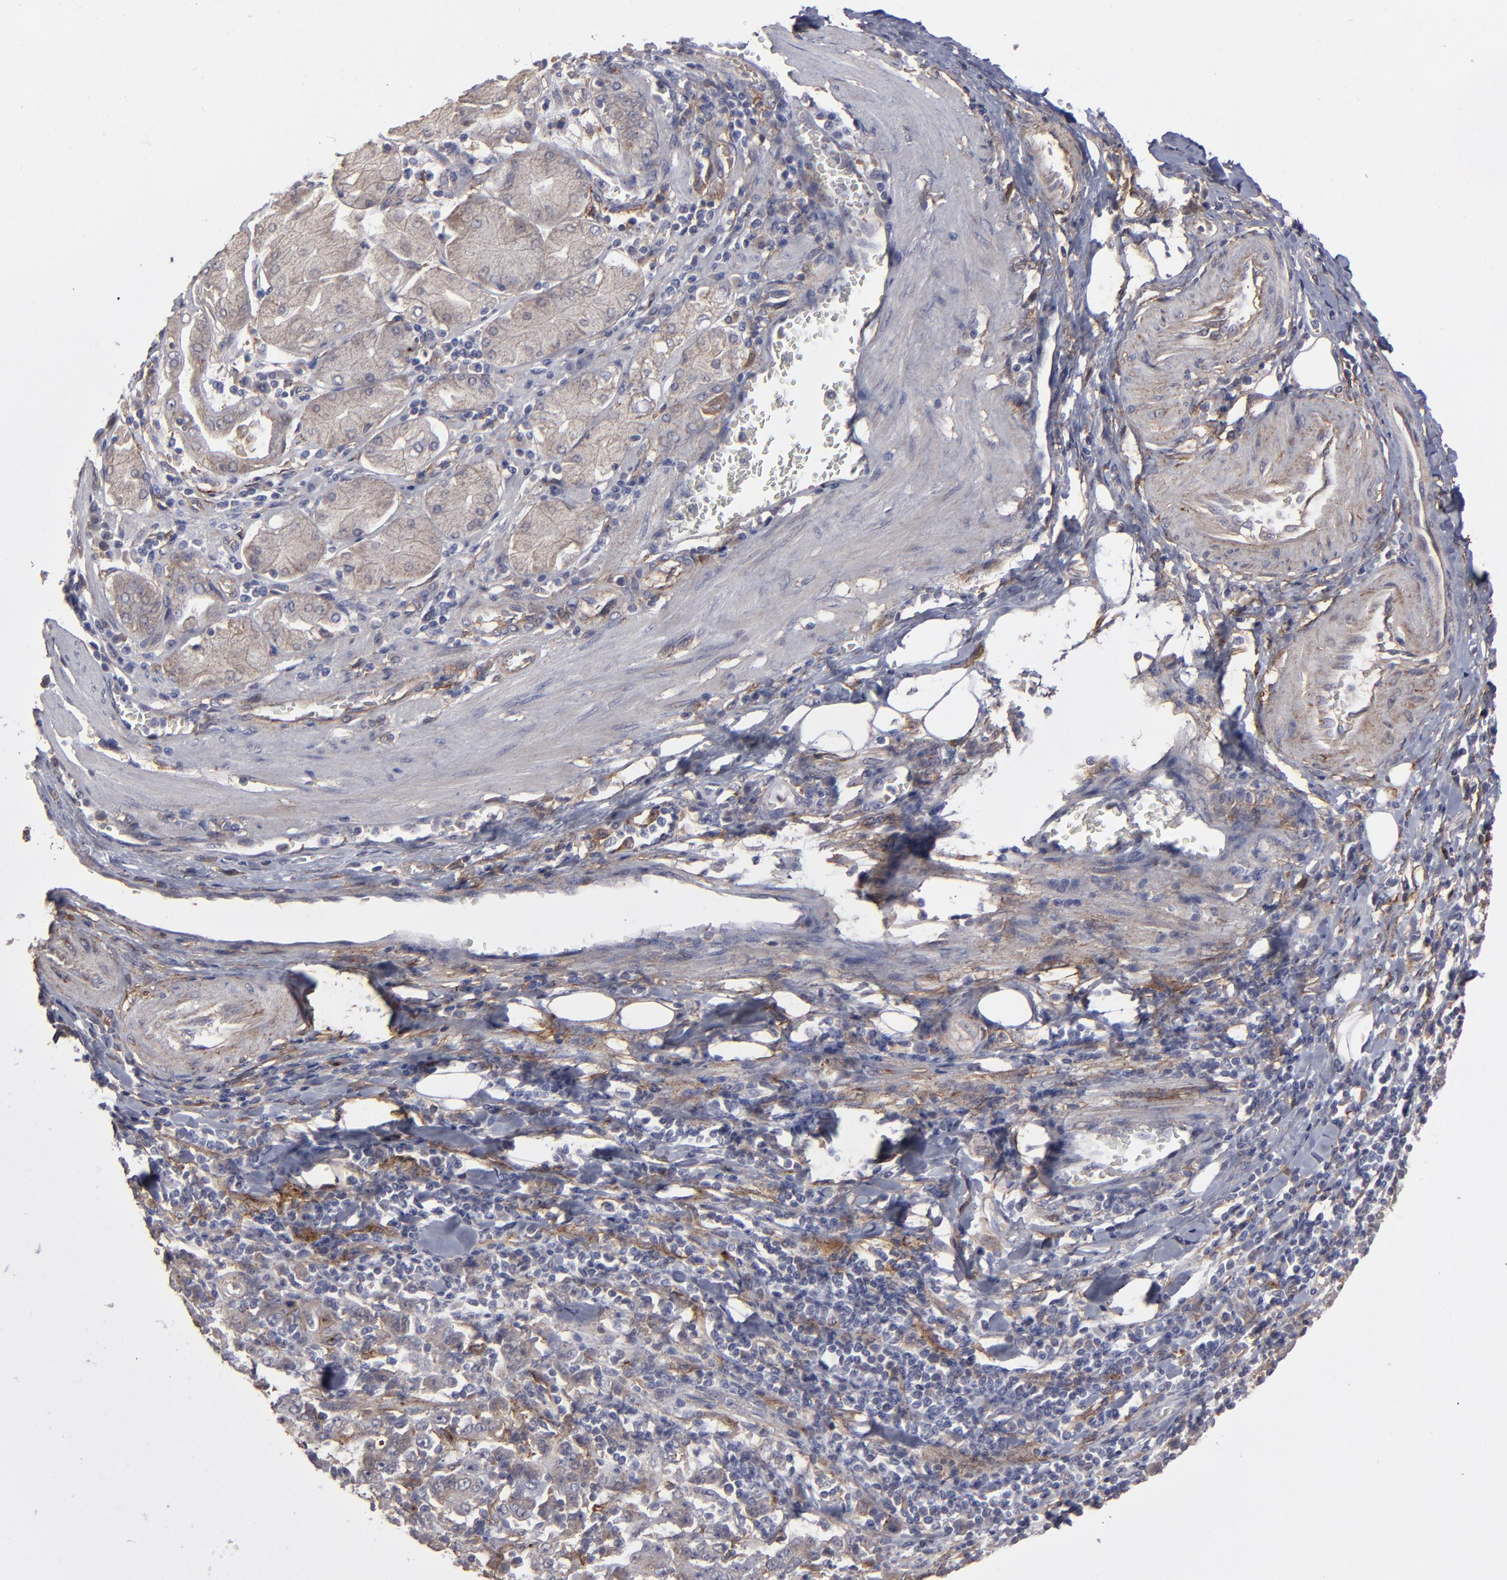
{"staining": {"intensity": "moderate", "quantity": "25%-75%", "location": "cytoplasmic/membranous"}, "tissue": "stomach cancer", "cell_type": "Tumor cells", "image_type": "cancer", "snomed": [{"axis": "morphology", "description": "Normal tissue, NOS"}, {"axis": "morphology", "description": "Adenocarcinoma, NOS"}, {"axis": "topography", "description": "Stomach, upper"}, {"axis": "topography", "description": "Stomach"}], "caption": "About 25%-75% of tumor cells in human adenocarcinoma (stomach) exhibit moderate cytoplasmic/membranous protein expression as visualized by brown immunohistochemical staining.", "gene": "ITGB5", "patient": {"sex": "male", "age": 59}}